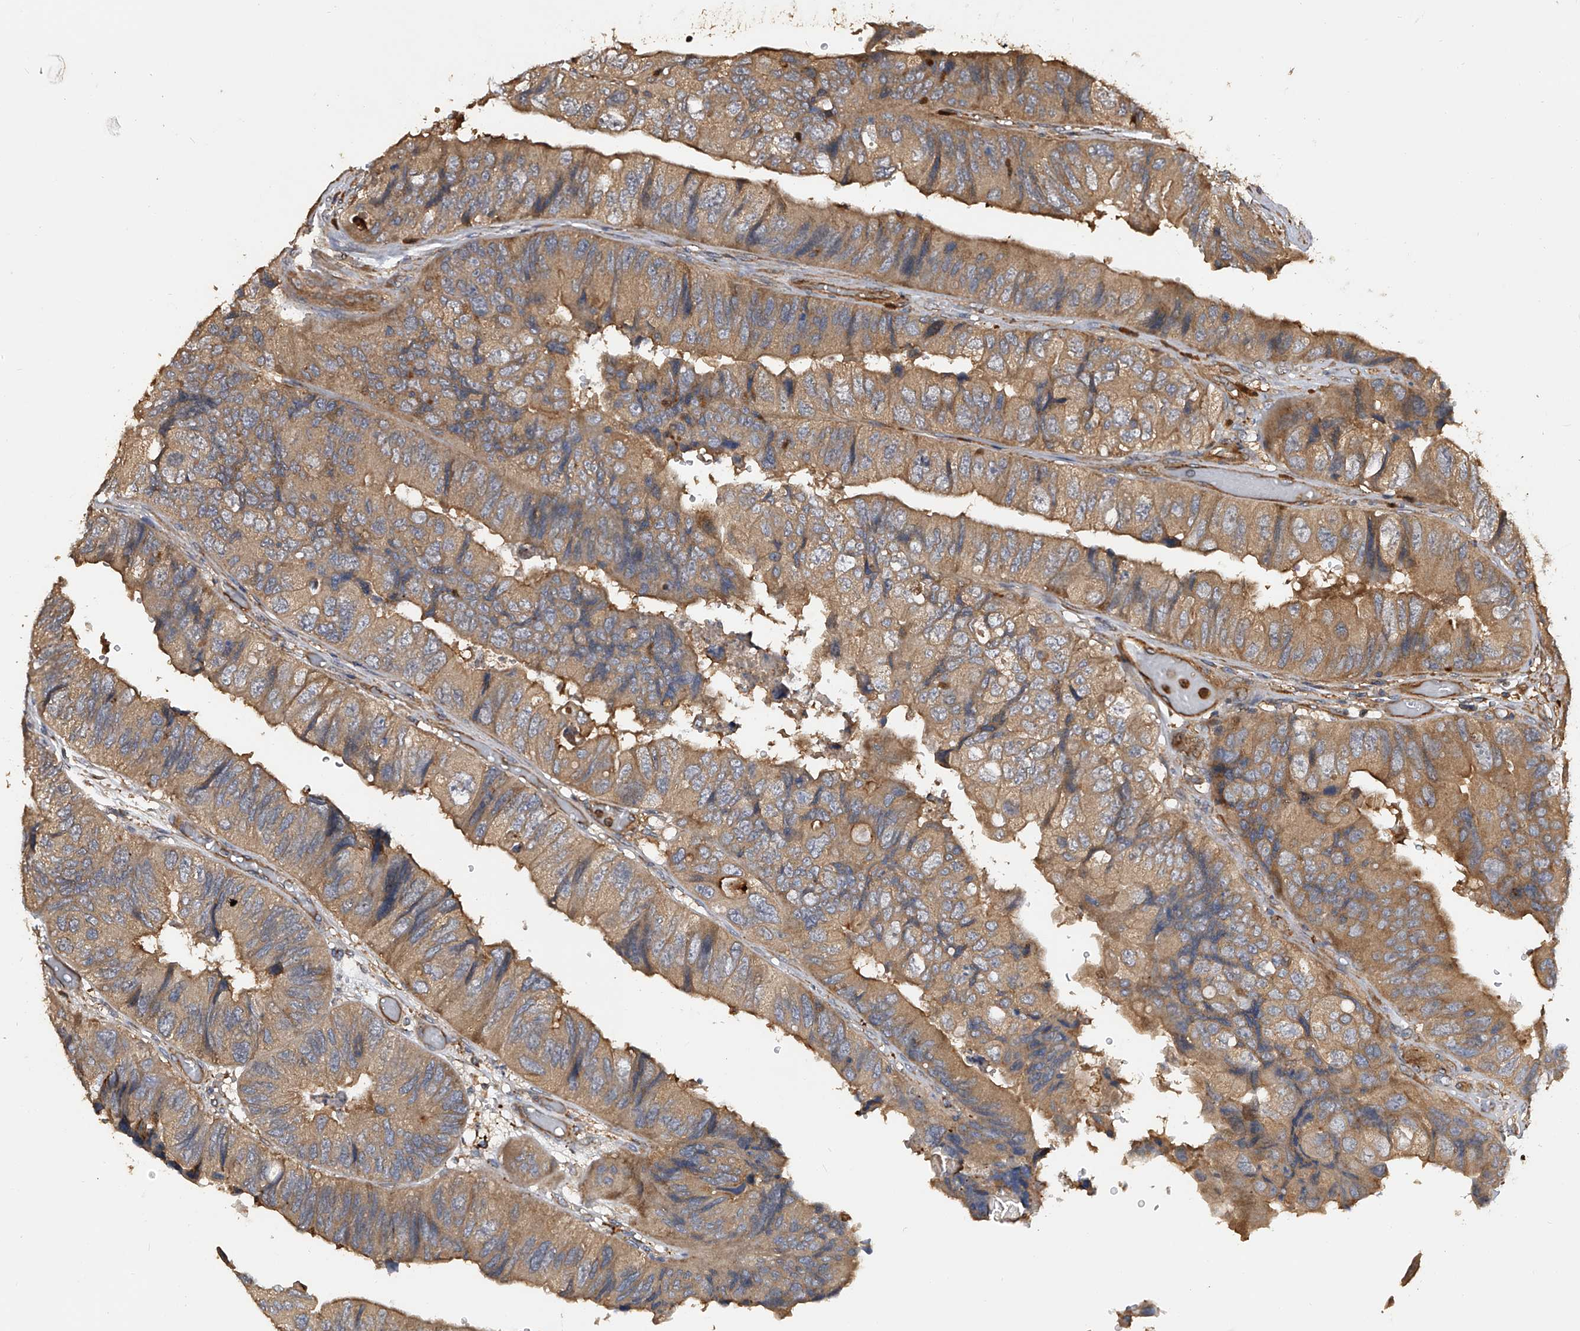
{"staining": {"intensity": "moderate", "quantity": ">75%", "location": "cytoplasmic/membranous"}, "tissue": "colorectal cancer", "cell_type": "Tumor cells", "image_type": "cancer", "snomed": [{"axis": "morphology", "description": "Adenocarcinoma, NOS"}, {"axis": "topography", "description": "Rectum"}], "caption": "Immunohistochemistry (DAB) staining of adenocarcinoma (colorectal) demonstrates moderate cytoplasmic/membranous protein positivity in about >75% of tumor cells.", "gene": "PTPRA", "patient": {"sex": "male", "age": 63}}